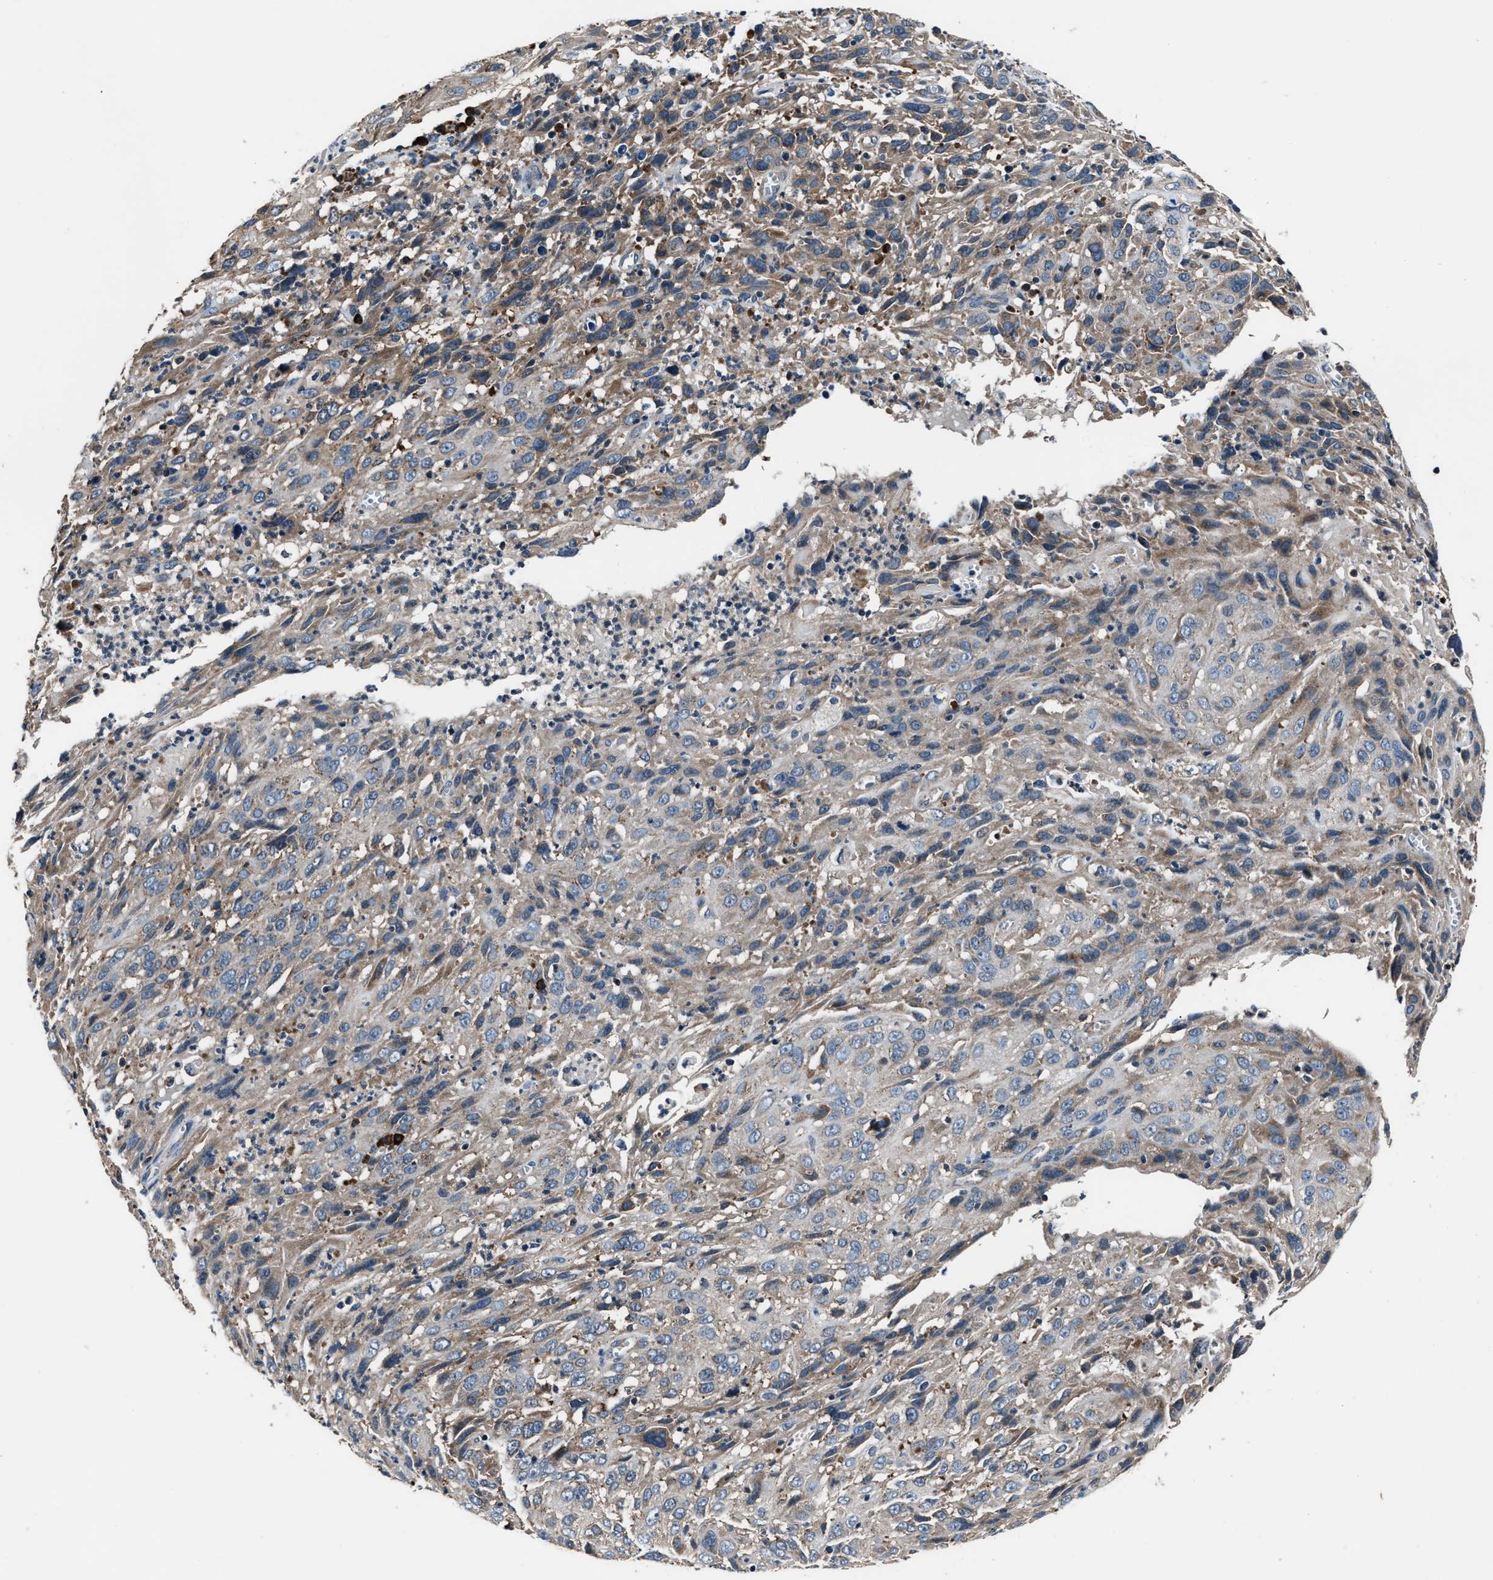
{"staining": {"intensity": "weak", "quantity": "25%-75%", "location": "cytoplasmic/membranous"}, "tissue": "cervical cancer", "cell_type": "Tumor cells", "image_type": "cancer", "snomed": [{"axis": "morphology", "description": "Squamous cell carcinoma, NOS"}, {"axis": "topography", "description": "Cervix"}], "caption": "This image exhibits immunohistochemistry staining of human squamous cell carcinoma (cervical), with low weak cytoplasmic/membranous positivity in about 25%-75% of tumor cells.", "gene": "IMPDH2", "patient": {"sex": "female", "age": 32}}